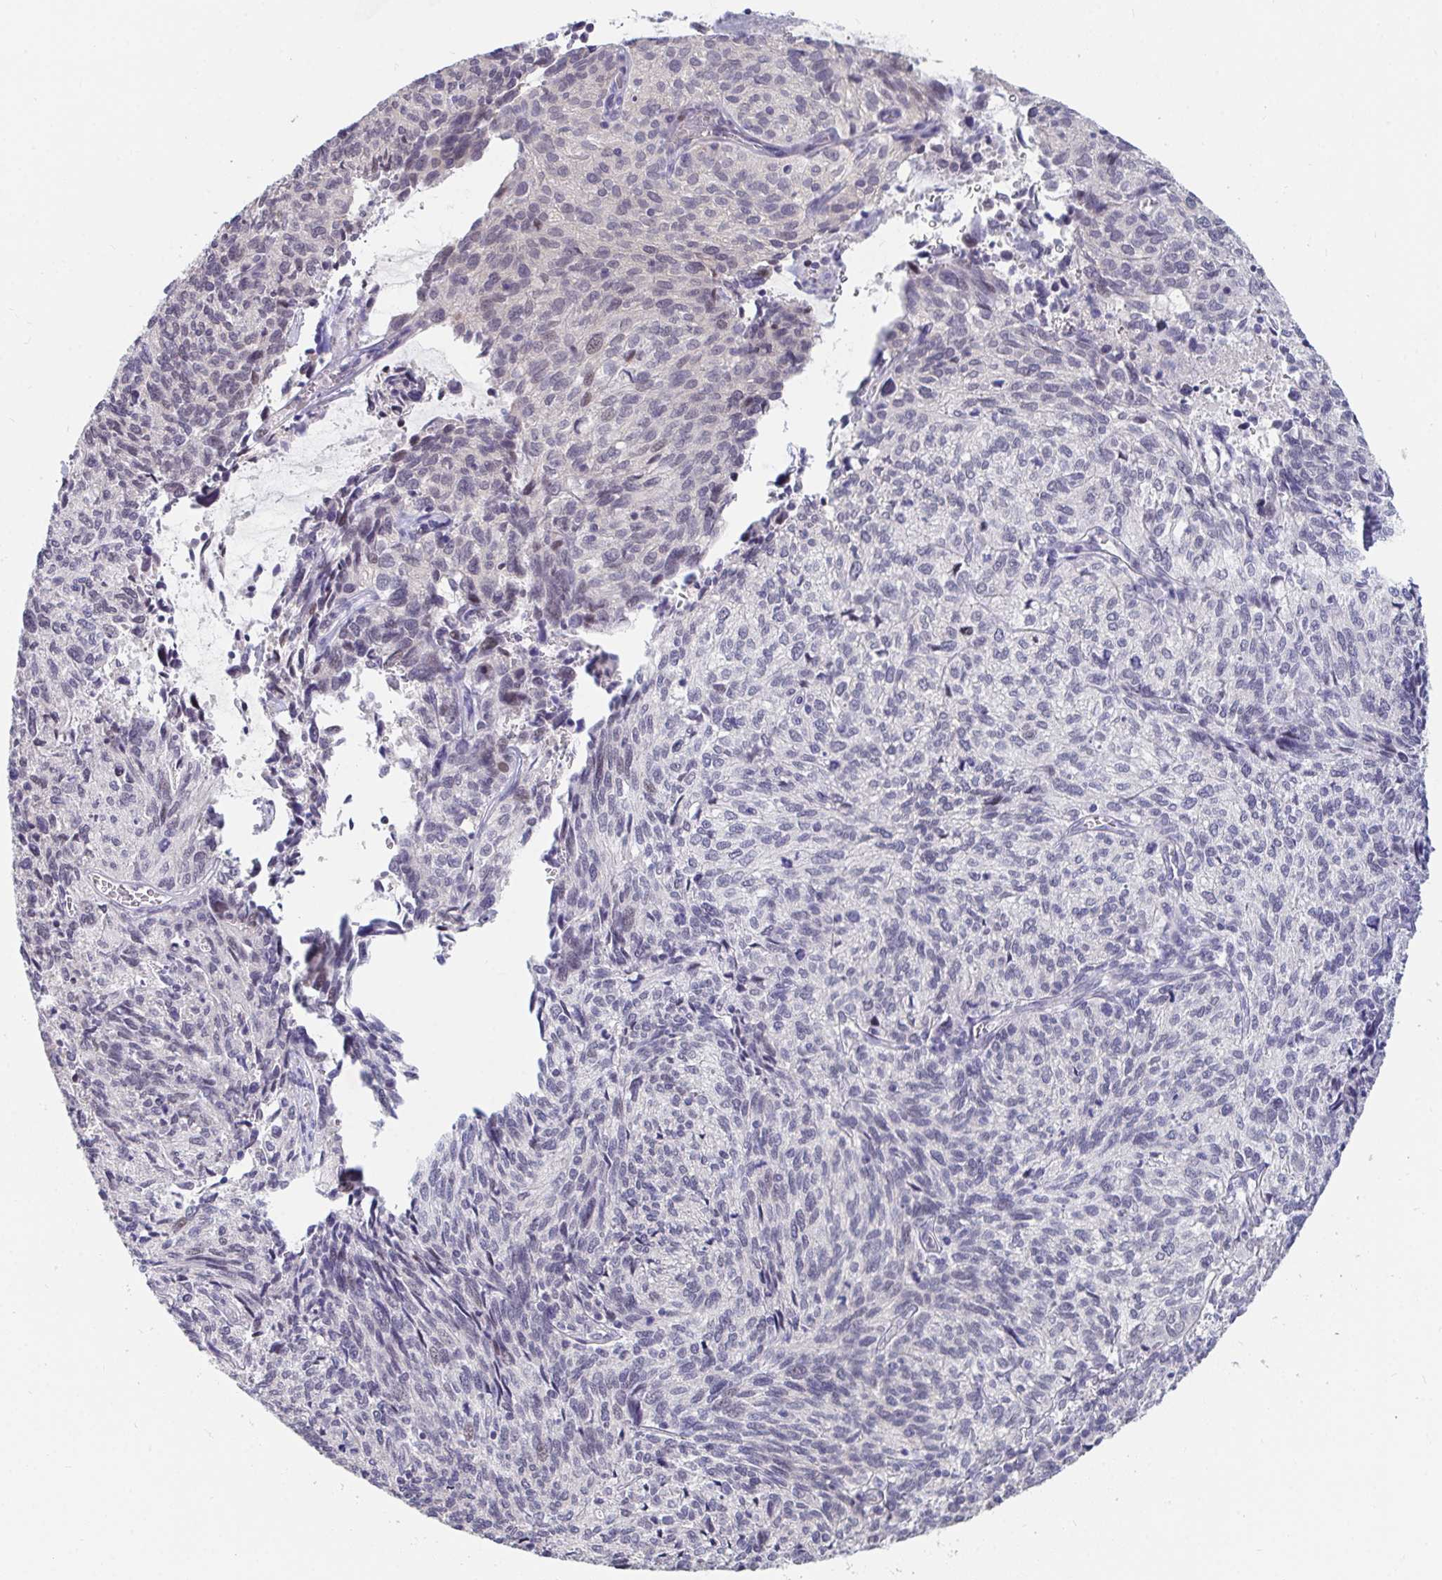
{"staining": {"intensity": "negative", "quantity": "none", "location": "none"}, "tissue": "cervical cancer", "cell_type": "Tumor cells", "image_type": "cancer", "snomed": [{"axis": "morphology", "description": "Squamous cell carcinoma, NOS"}, {"axis": "topography", "description": "Cervix"}], "caption": "Immunohistochemistry (IHC) image of human cervical squamous cell carcinoma stained for a protein (brown), which exhibits no positivity in tumor cells.", "gene": "FAM156B", "patient": {"sex": "female", "age": 45}}